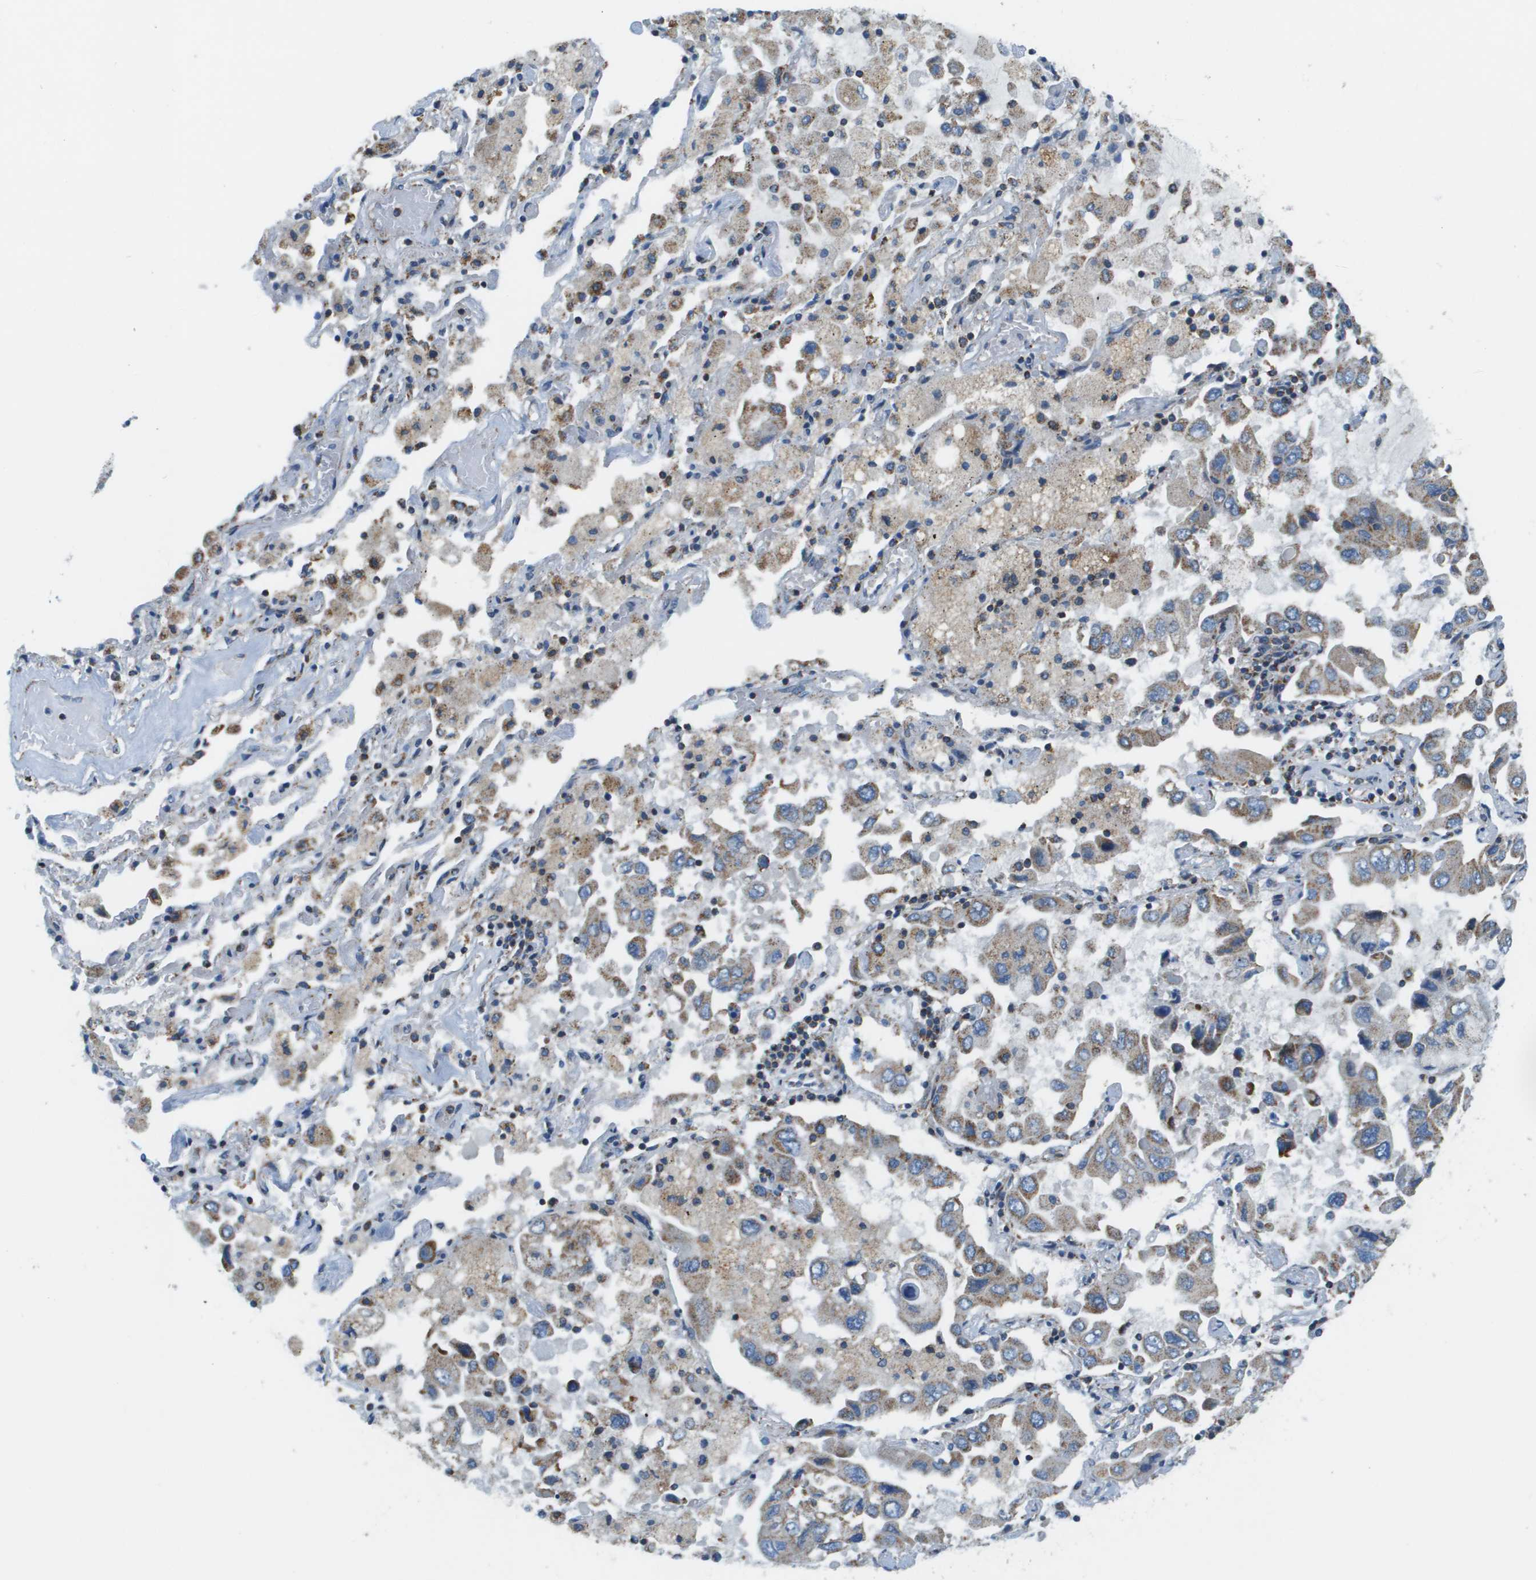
{"staining": {"intensity": "moderate", "quantity": "25%-75%", "location": "cytoplasmic/membranous"}, "tissue": "lung cancer", "cell_type": "Tumor cells", "image_type": "cancer", "snomed": [{"axis": "morphology", "description": "Adenocarcinoma, NOS"}, {"axis": "topography", "description": "Lung"}], "caption": "Protein analysis of adenocarcinoma (lung) tissue demonstrates moderate cytoplasmic/membranous positivity in about 25%-75% of tumor cells.", "gene": "TAOK3", "patient": {"sex": "male", "age": 64}}